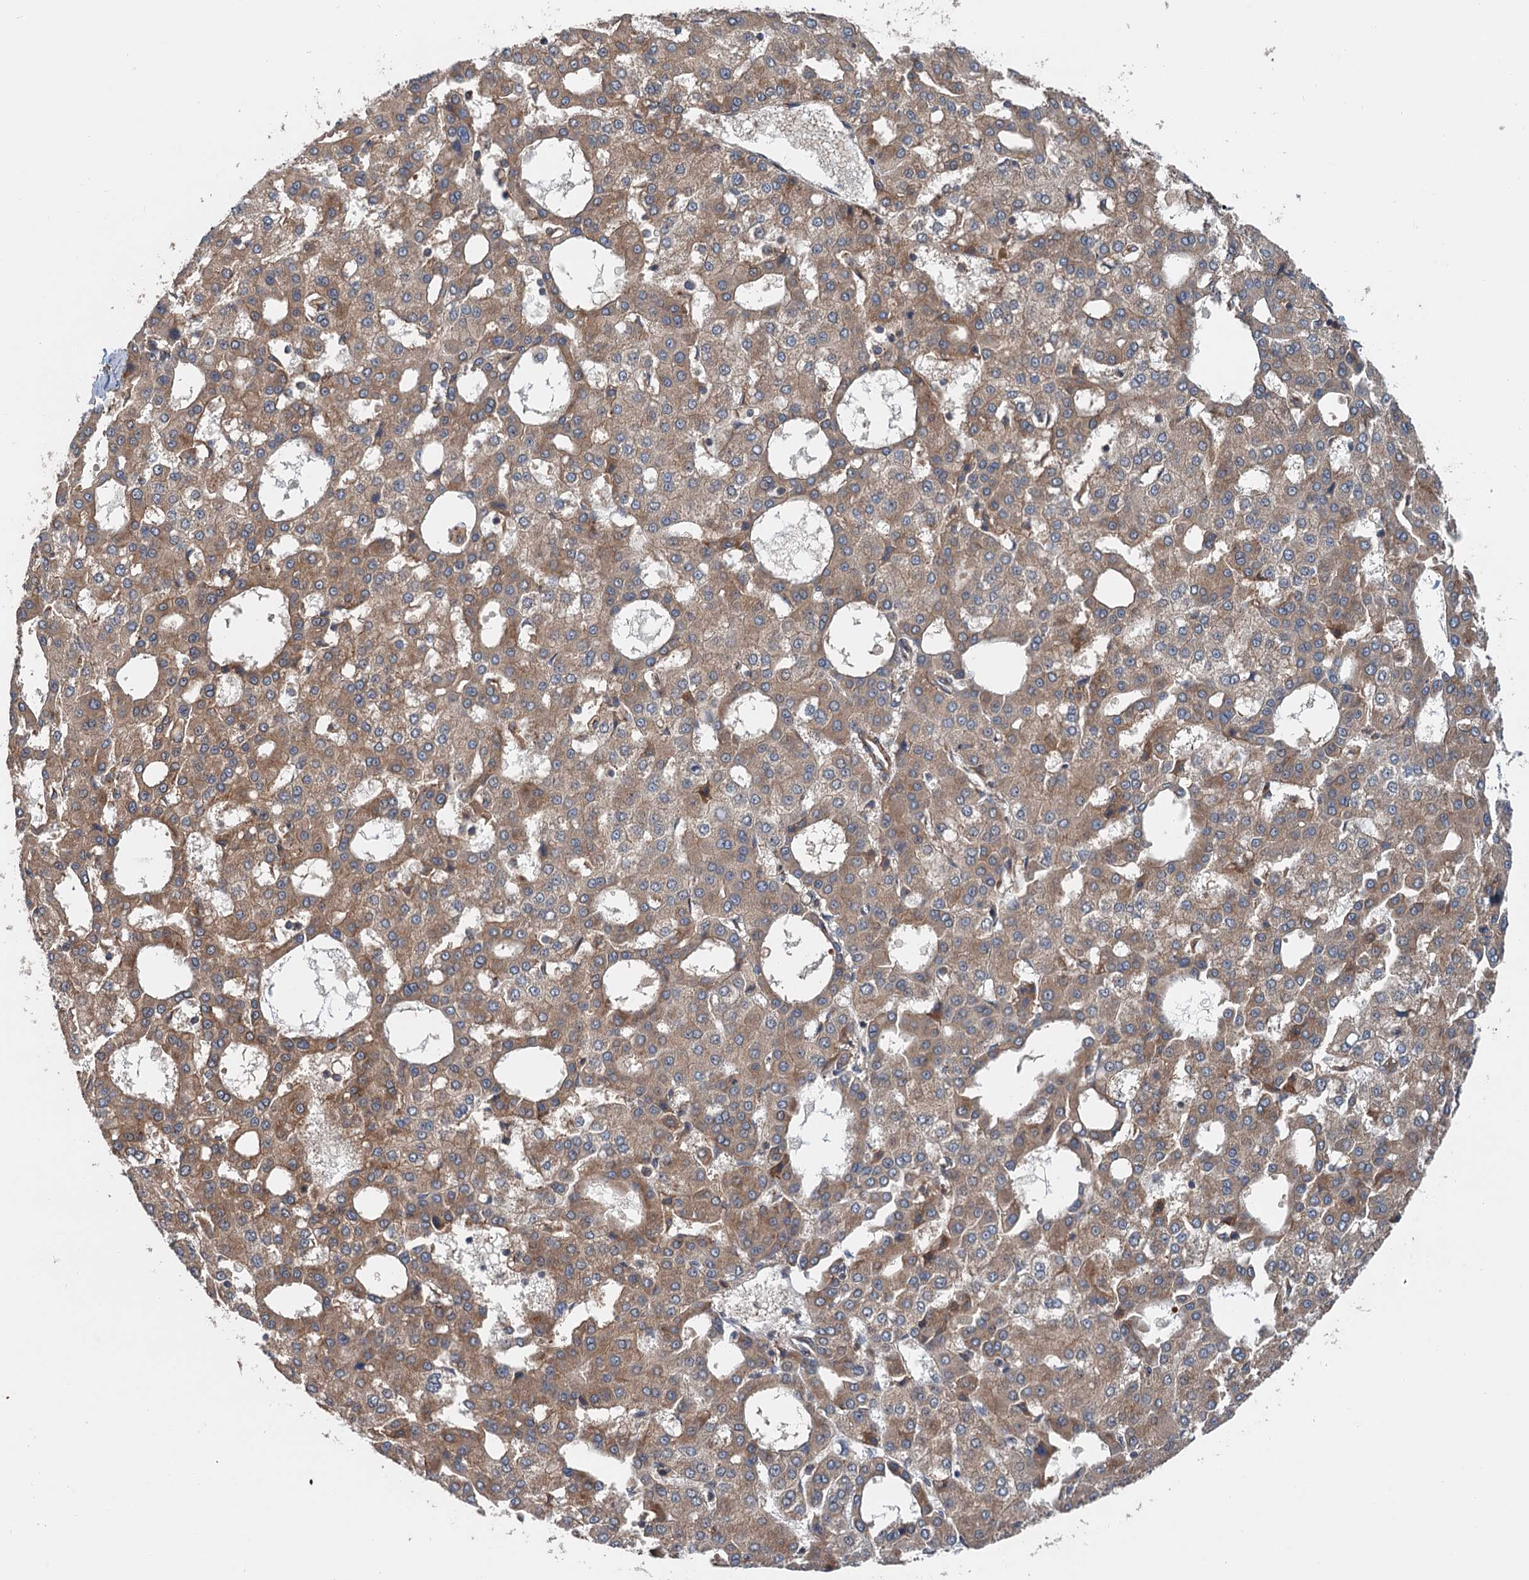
{"staining": {"intensity": "moderate", "quantity": ">75%", "location": "cytoplasmic/membranous"}, "tissue": "liver cancer", "cell_type": "Tumor cells", "image_type": "cancer", "snomed": [{"axis": "morphology", "description": "Carcinoma, Hepatocellular, NOS"}, {"axis": "topography", "description": "Liver"}], "caption": "Immunohistochemistry (IHC) of hepatocellular carcinoma (liver) exhibits medium levels of moderate cytoplasmic/membranous positivity in about >75% of tumor cells.", "gene": "ANKRD26", "patient": {"sex": "male", "age": 47}}